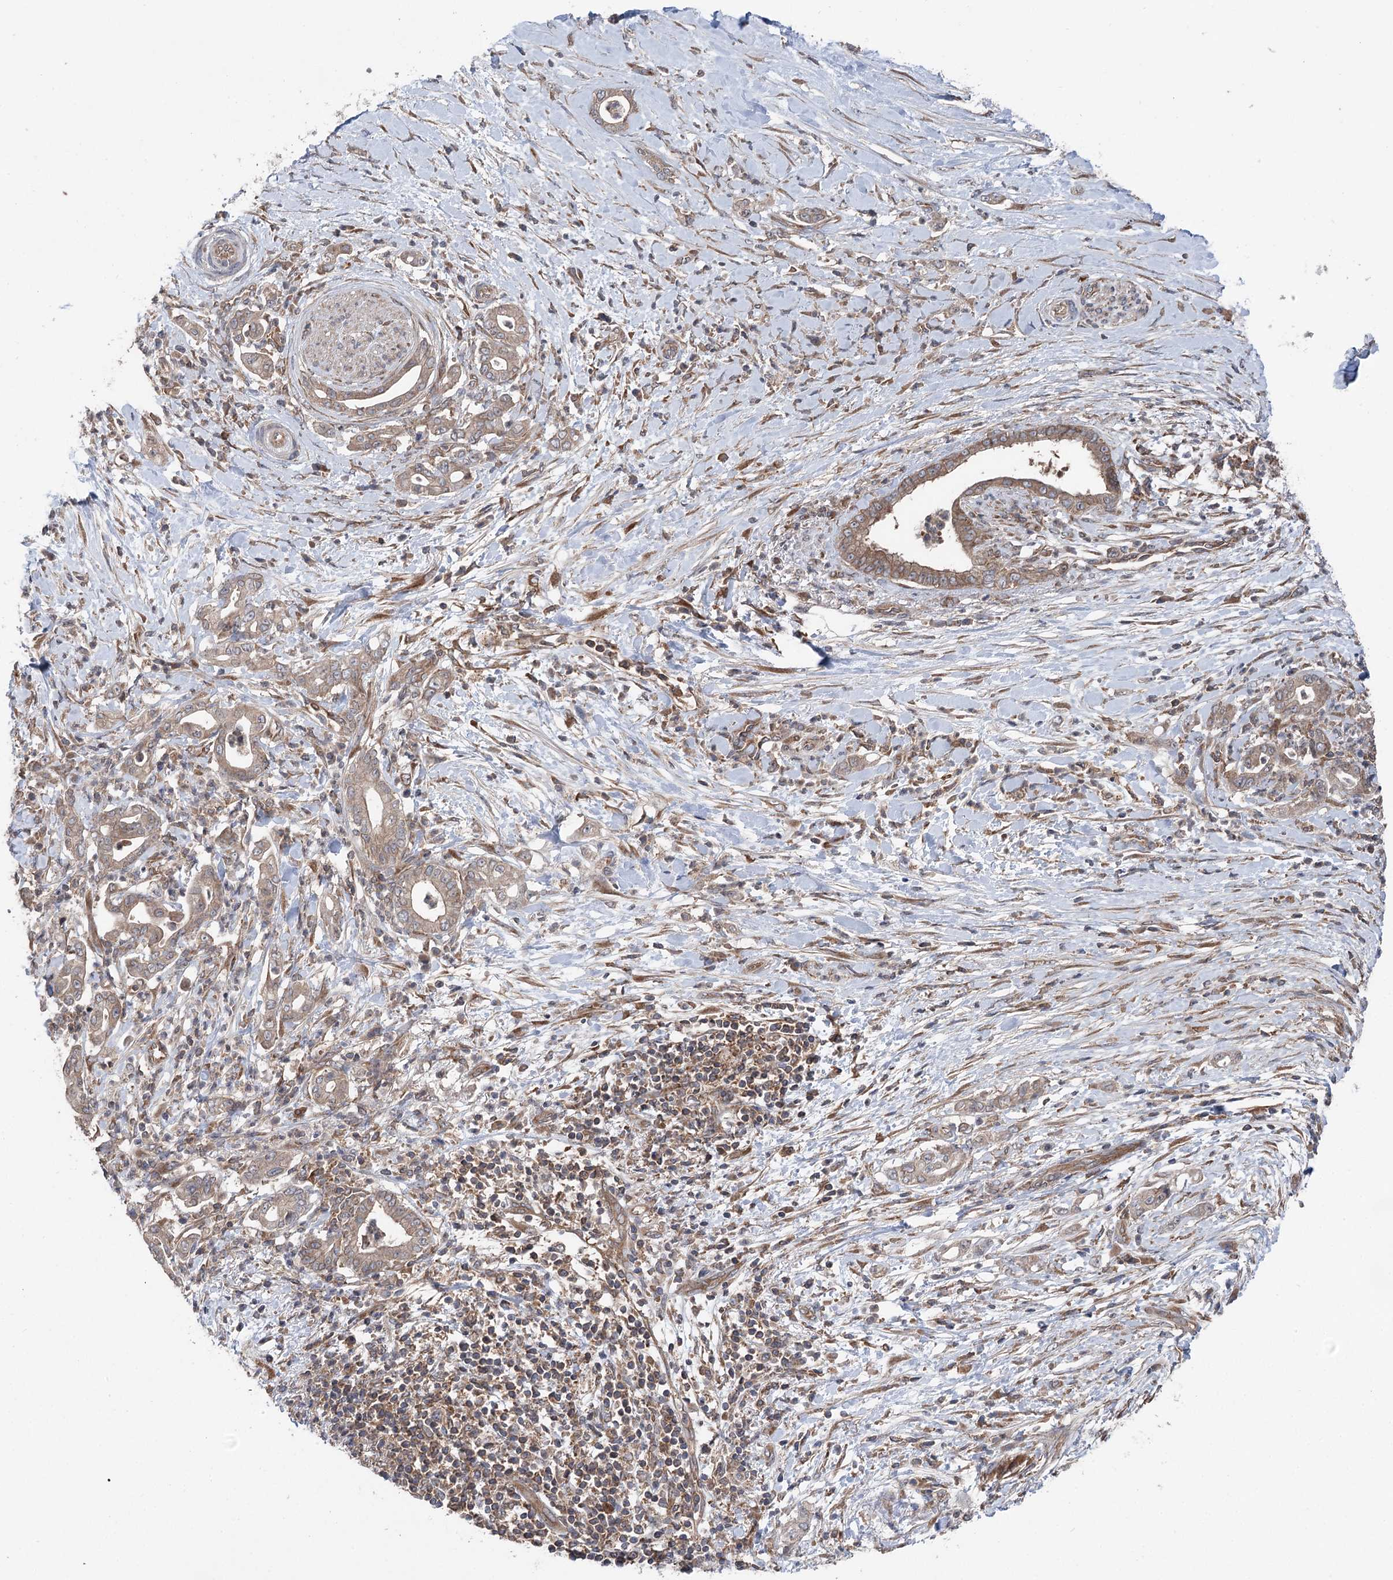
{"staining": {"intensity": "weak", "quantity": ">75%", "location": "cytoplasmic/membranous"}, "tissue": "pancreatic cancer", "cell_type": "Tumor cells", "image_type": "cancer", "snomed": [{"axis": "morphology", "description": "Adenocarcinoma, NOS"}, {"axis": "topography", "description": "Pancreas"}], "caption": "An immunohistochemistry histopathology image of tumor tissue is shown. Protein staining in brown shows weak cytoplasmic/membranous positivity in pancreatic cancer within tumor cells.", "gene": "PPP1R21", "patient": {"sex": "female", "age": 55}}